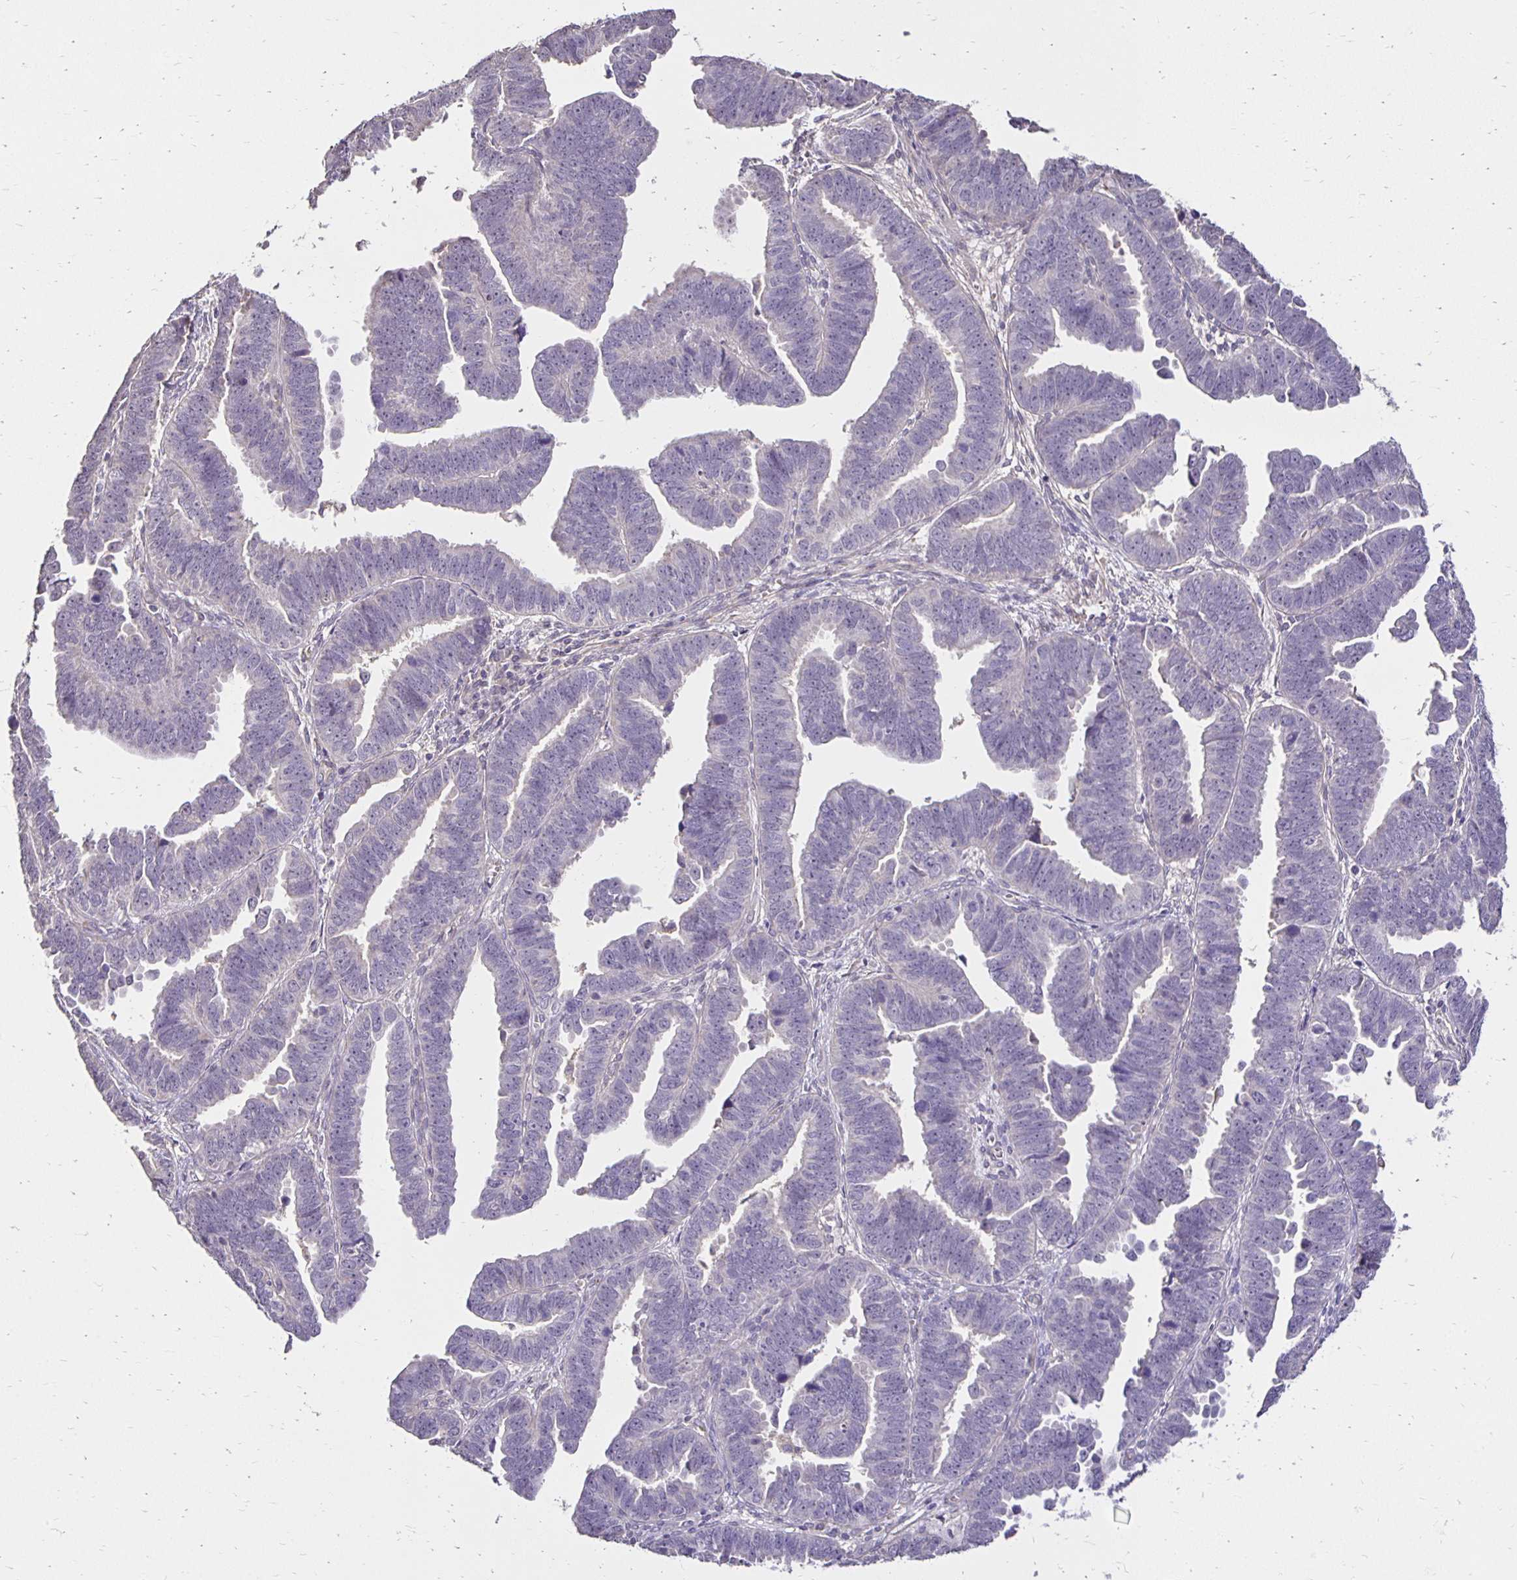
{"staining": {"intensity": "negative", "quantity": "none", "location": "none"}, "tissue": "endometrial cancer", "cell_type": "Tumor cells", "image_type": "cancer", "snomed": [{"axis": "morphology", "description": "Adenocarcinoma, NOS"}, {"axis": "topography", "description": "Endometrium"}], "caption": "This is an IHC image of human endometrial cancer. There is no staining in tumor cells.", "gene": "PNPLA3", "patient": {"sex": "female", "age": 75}}